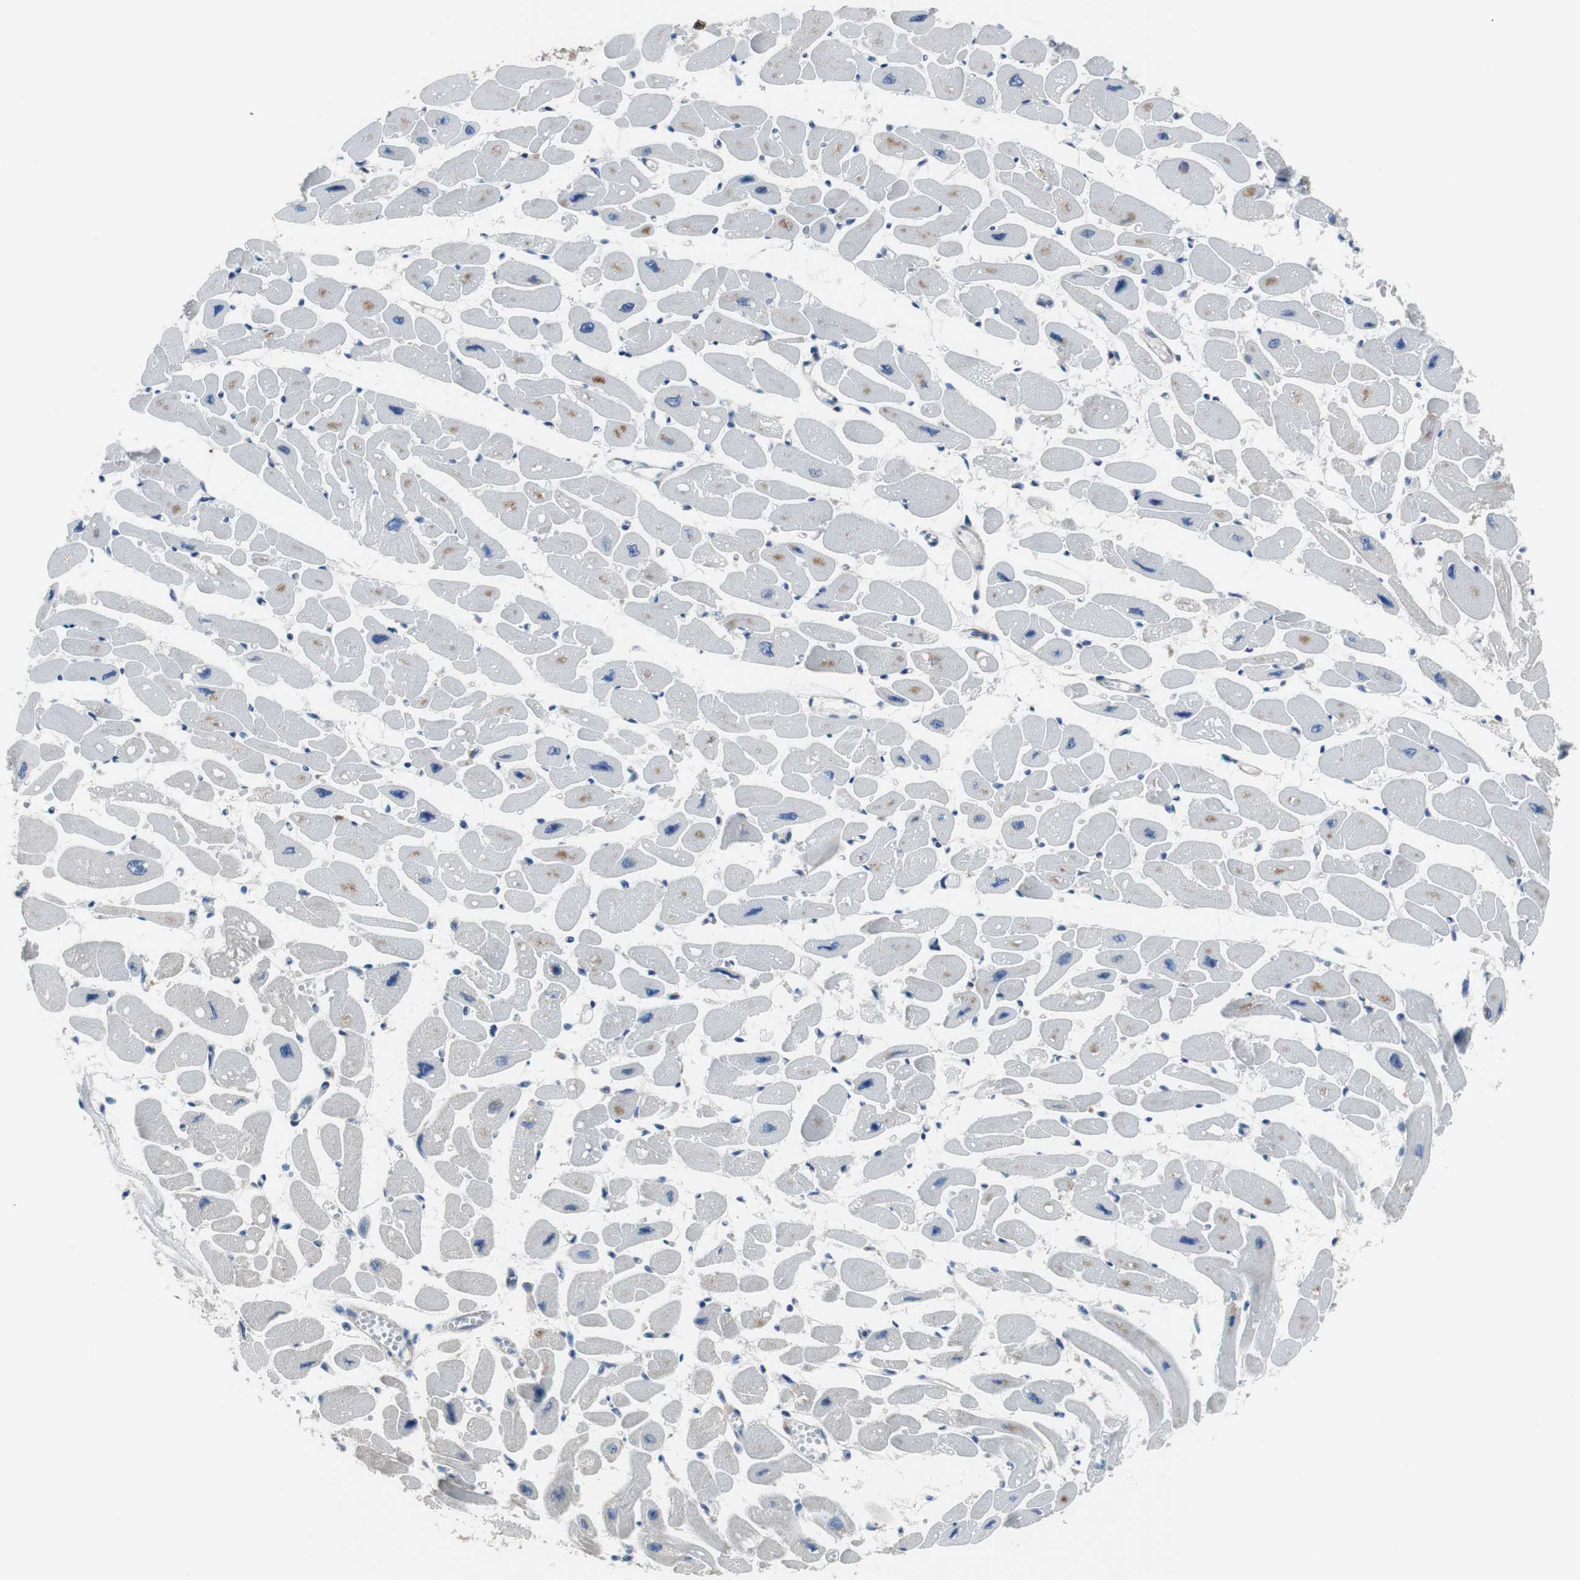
{"staining": {"intensity": "moderate", "quantity": "<25%", "location": "cytoplasmic/membranous"}, "tissue": "heart muscle", "cell_type": "Cardiomyocytes", "image_type": "normal", "snomed": [{"axis": "morphology", "description": "Normal tissue, NOS"}, {"axis": "topography", "description": "Heart"}], "caption": "The micrograph shows staining of normal heart muscle, revealing moderate cytoplasmic/membranous protein positivity (brown color) within cardiomyocytes. (Brightfield microscopy of DAB IHC at high magnification).", "gene": "BRAF", "patient": {"sex": "female", "age": 54}}